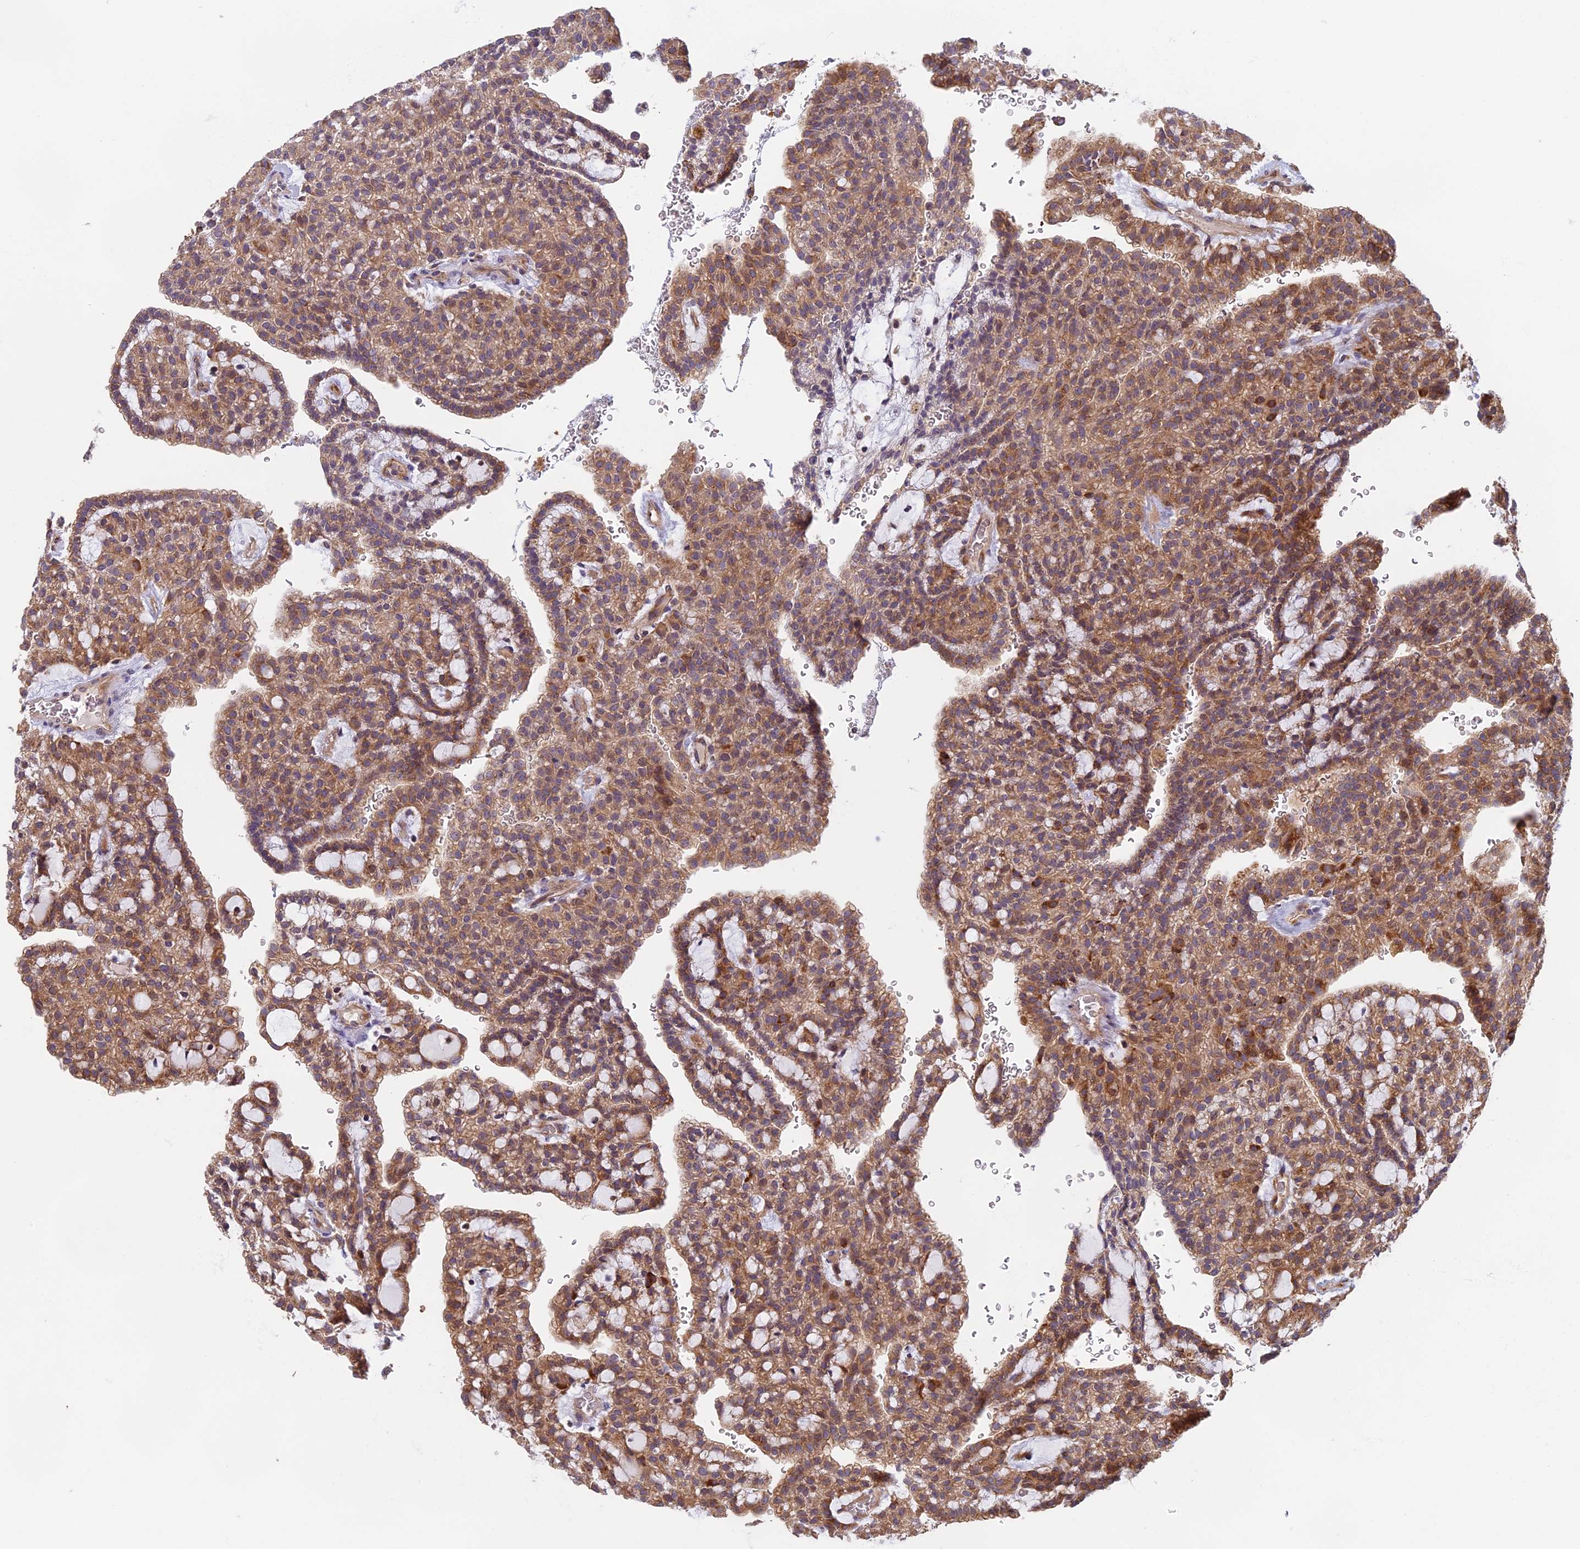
{"staining": {"intensity": "moderate", "quantity": ">75%", "location": "cytoplasmic/membranous"}, "tissue": "renal cancer", "cell_type": "Tumor cells", "image_type": "cancer", "snomed": [{"axis": "morphology", "description": "Adenocarcinoma, NOS"}, {"axis": "topography", "description": "Kidney"}], "caption": "This histopathology image demonstrates immunohistochemistry (IHC) staining of human adenocarcinoma (renal), with medium moderate cytoplasmic/membranous expression in approximately >75% of tumor cells.", "gene": "EDAR", "patient": {"sex": "male", "age": 63}}